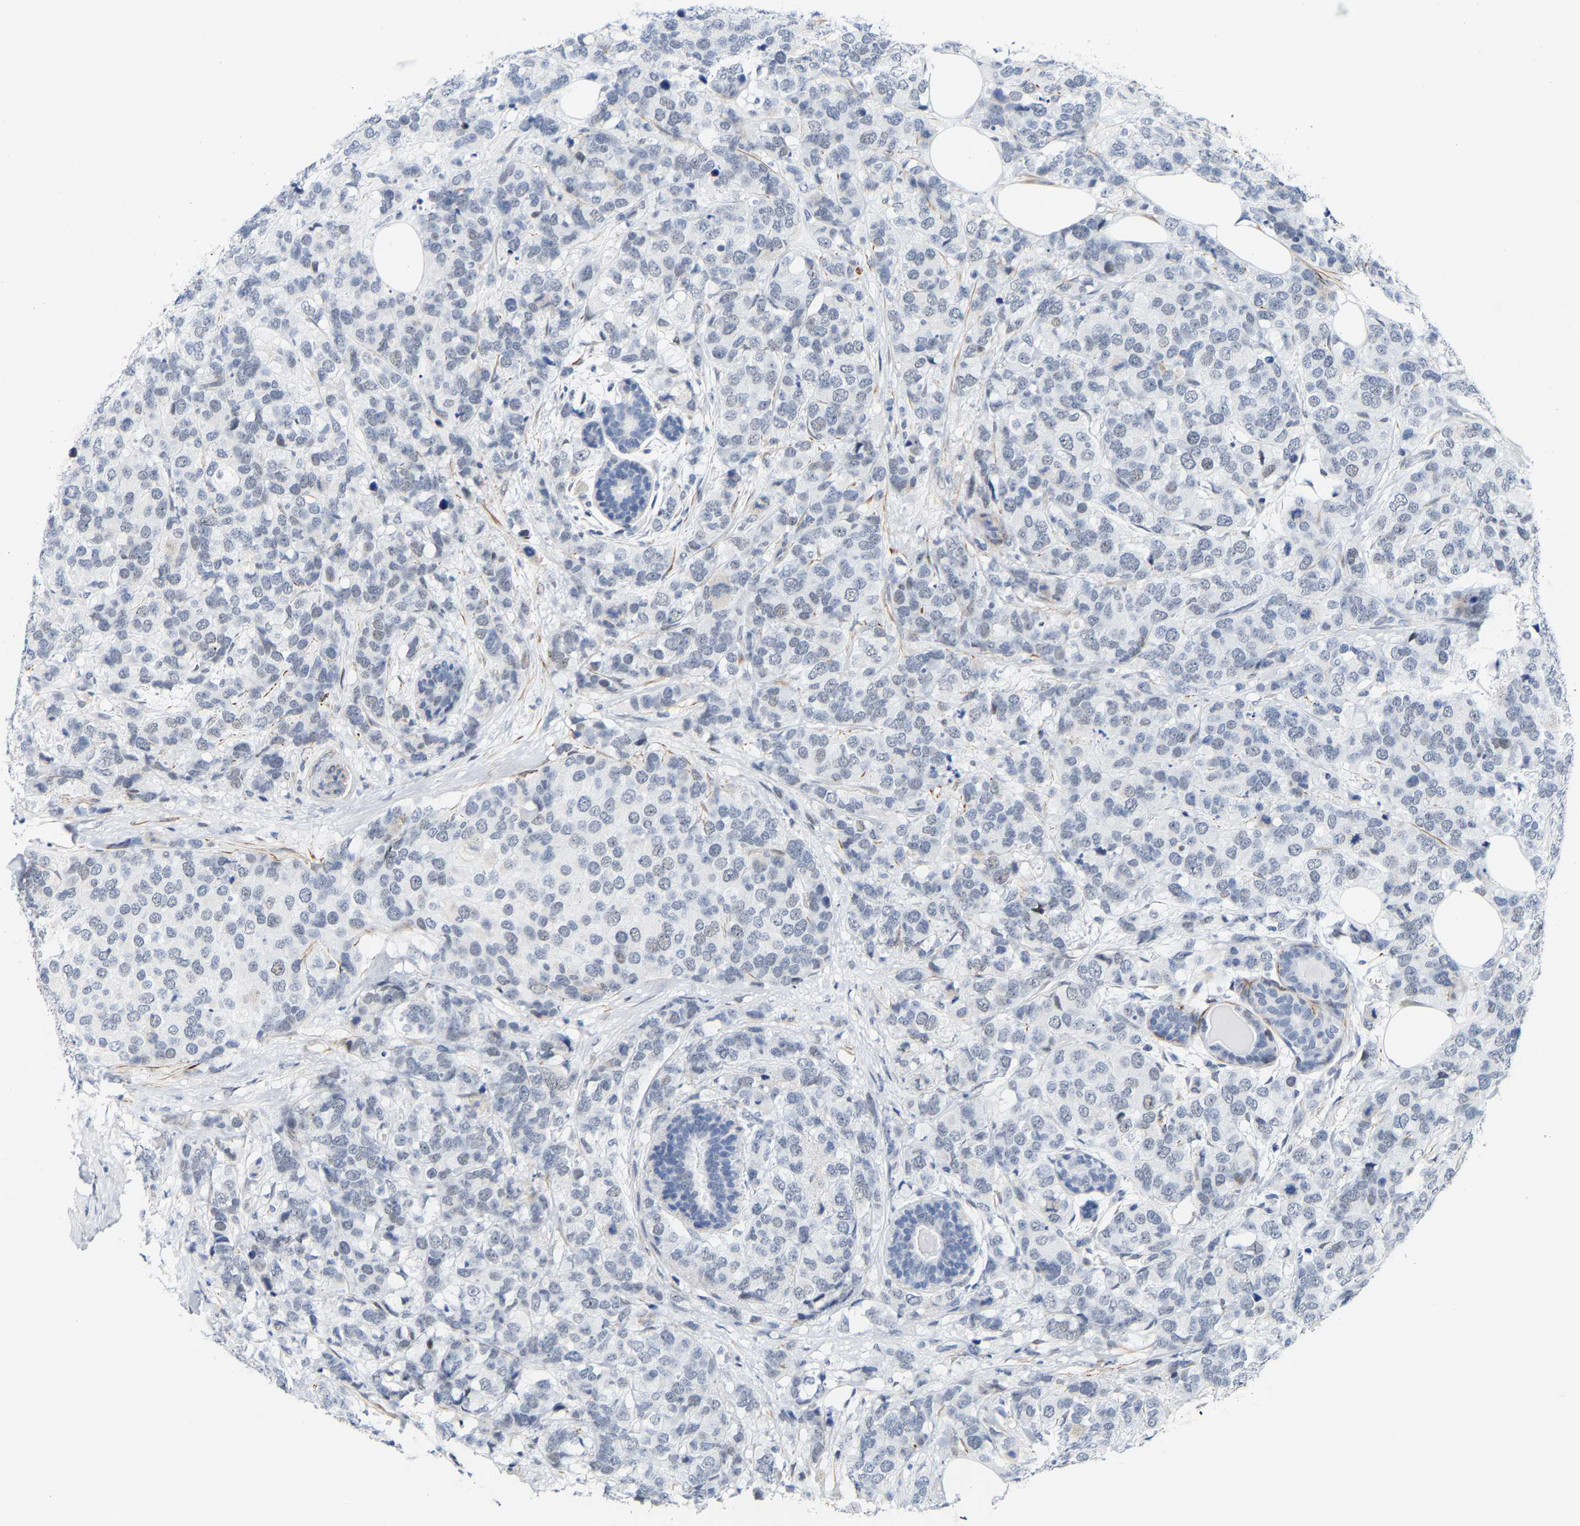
{"staining": {"intensity": "negative", "quantity": "none", "location": "none"}, "tissue": "breast cancer", "cell_type": "Tumor cells", "image_type": "cancer", "snomed": [{"axis": "morphology", "description": "Lobular carcinoma"}, {"axis": "topography", "description": "Breast"}], "caption": "IHC micrograph of neoplastic tissue: human lobular carcinoma (breast) stained with DAB (3,3'-diaminobenzidine) demonstrates no significant protein positivity in tumor cells.", "gene": "FAM180A", "patient": {"sex": "female", "age": 59}}